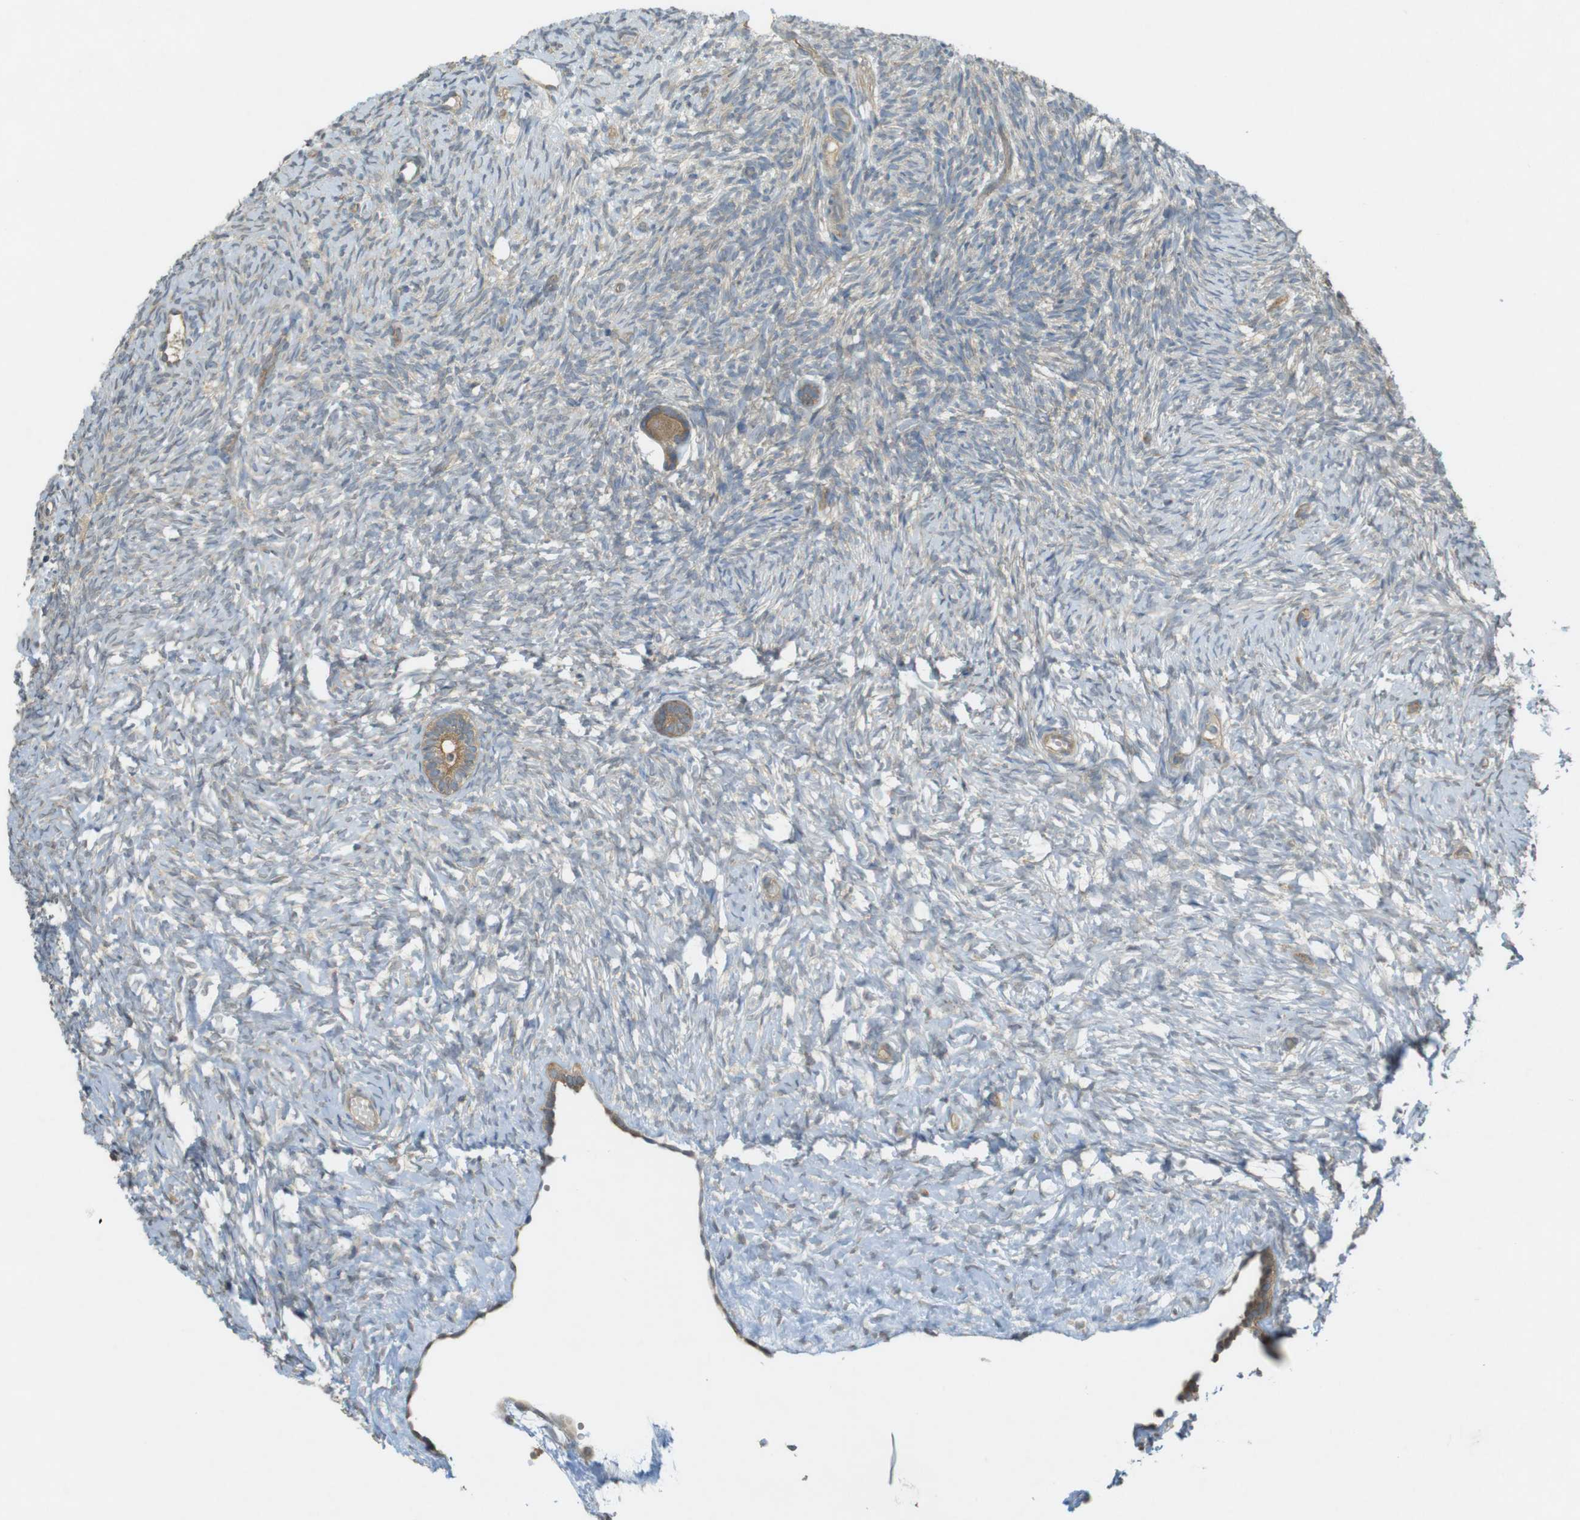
{"staining": {"intensity": "moderate", "quantity": ">75%", "location": "cytoplasmic/membranous"}, "tissue": "ovary", "cell_type": "Follicle cells", "image_type": "normal", "snomed": [{"axis": "morphology", "description": "Normal tissue, NOS"}, {"axis": "topography", "description": "Ovary"}], "caption": "This micrograph exhibits normal ovary stained with immunohistochemistry (IHC) to label a protein in brown. The cytoplasmic/membranous of follicle cells show moderate positivity for the protein. Nuclei are counter-stained blue.", "gene": "KIF5B", "patient": {"sex": "female", "age": 35}}